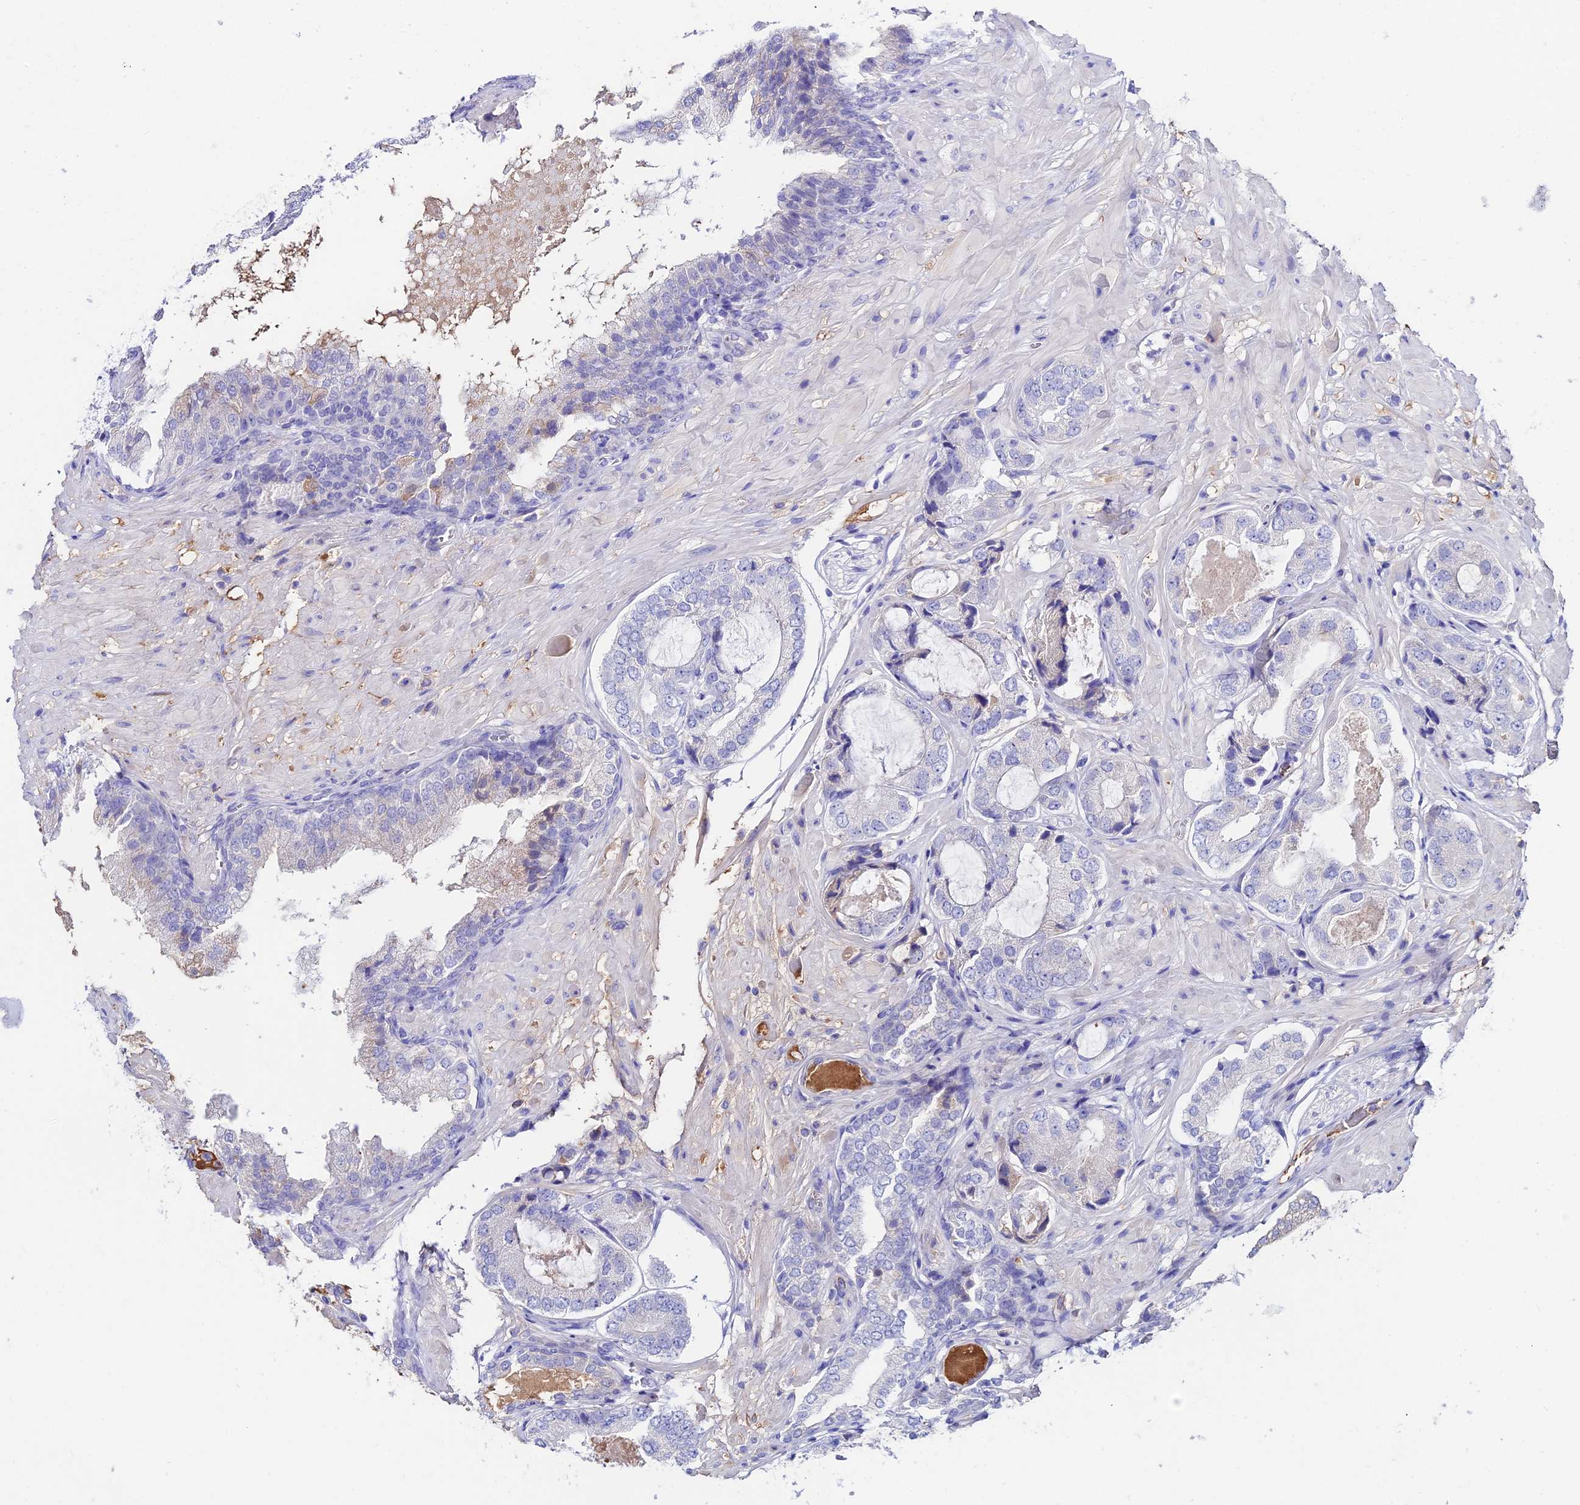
{"staining": {"intensity": "negative", "quantity": "none", "location": "none"}, "tissue": "prostate cancer", "cell_type": "Tumor cells", "image_type": "cancer", "snomed": [{"axis": "morphology", "description": "Adenocarcinoma, High grade"}, {"axis": "topography", "description": "Prostate"}], "caption": "IHC photomicrograph of human prostate cancer stained for a protein (brown), which displays no staining in tumor cells.", "gene": "SLC25A16", "patient": {"sex": "male", "age": 59}}